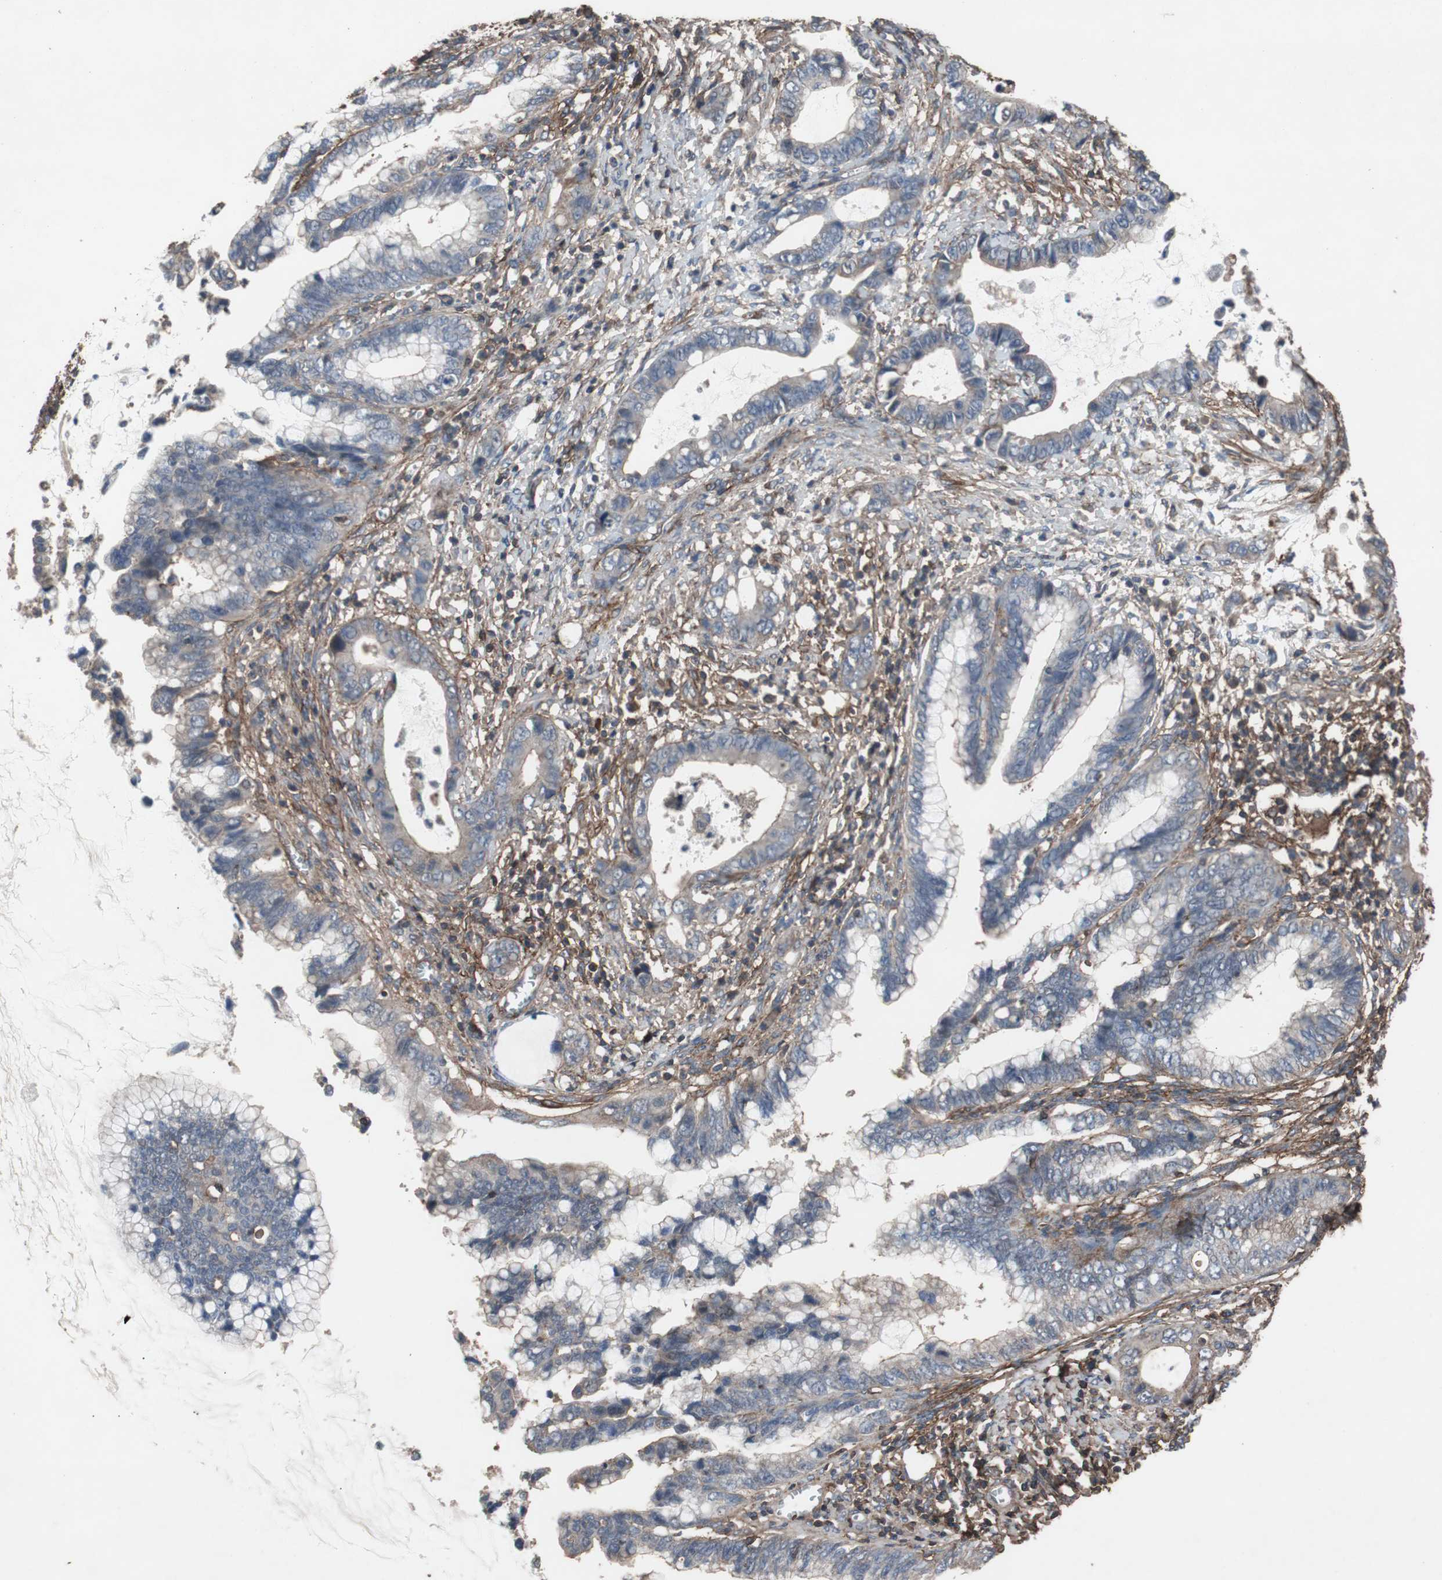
{"staining": {"intensity": "weak", "quantity": "25%-75%", "location": "cytoplasmic/membranous"}, "tissue": "cervical cancer", "cell_type": "Tumor cells", "image_type": "cancer", "snomed": [{"axis": "morphology", "description": "Adenocarcinoma, NOS"}, {"axis": "topography", "description": "Cervix"}], "caption": "Immunohistochemical staining of human cervical adenocarcinoma reveals low levels of weak cytoplasmic/membranous positivity in approximately 25%-75% of tumor cells.", "gene": "COL6A2", "patient": {"sex": "female", "age": 44}}